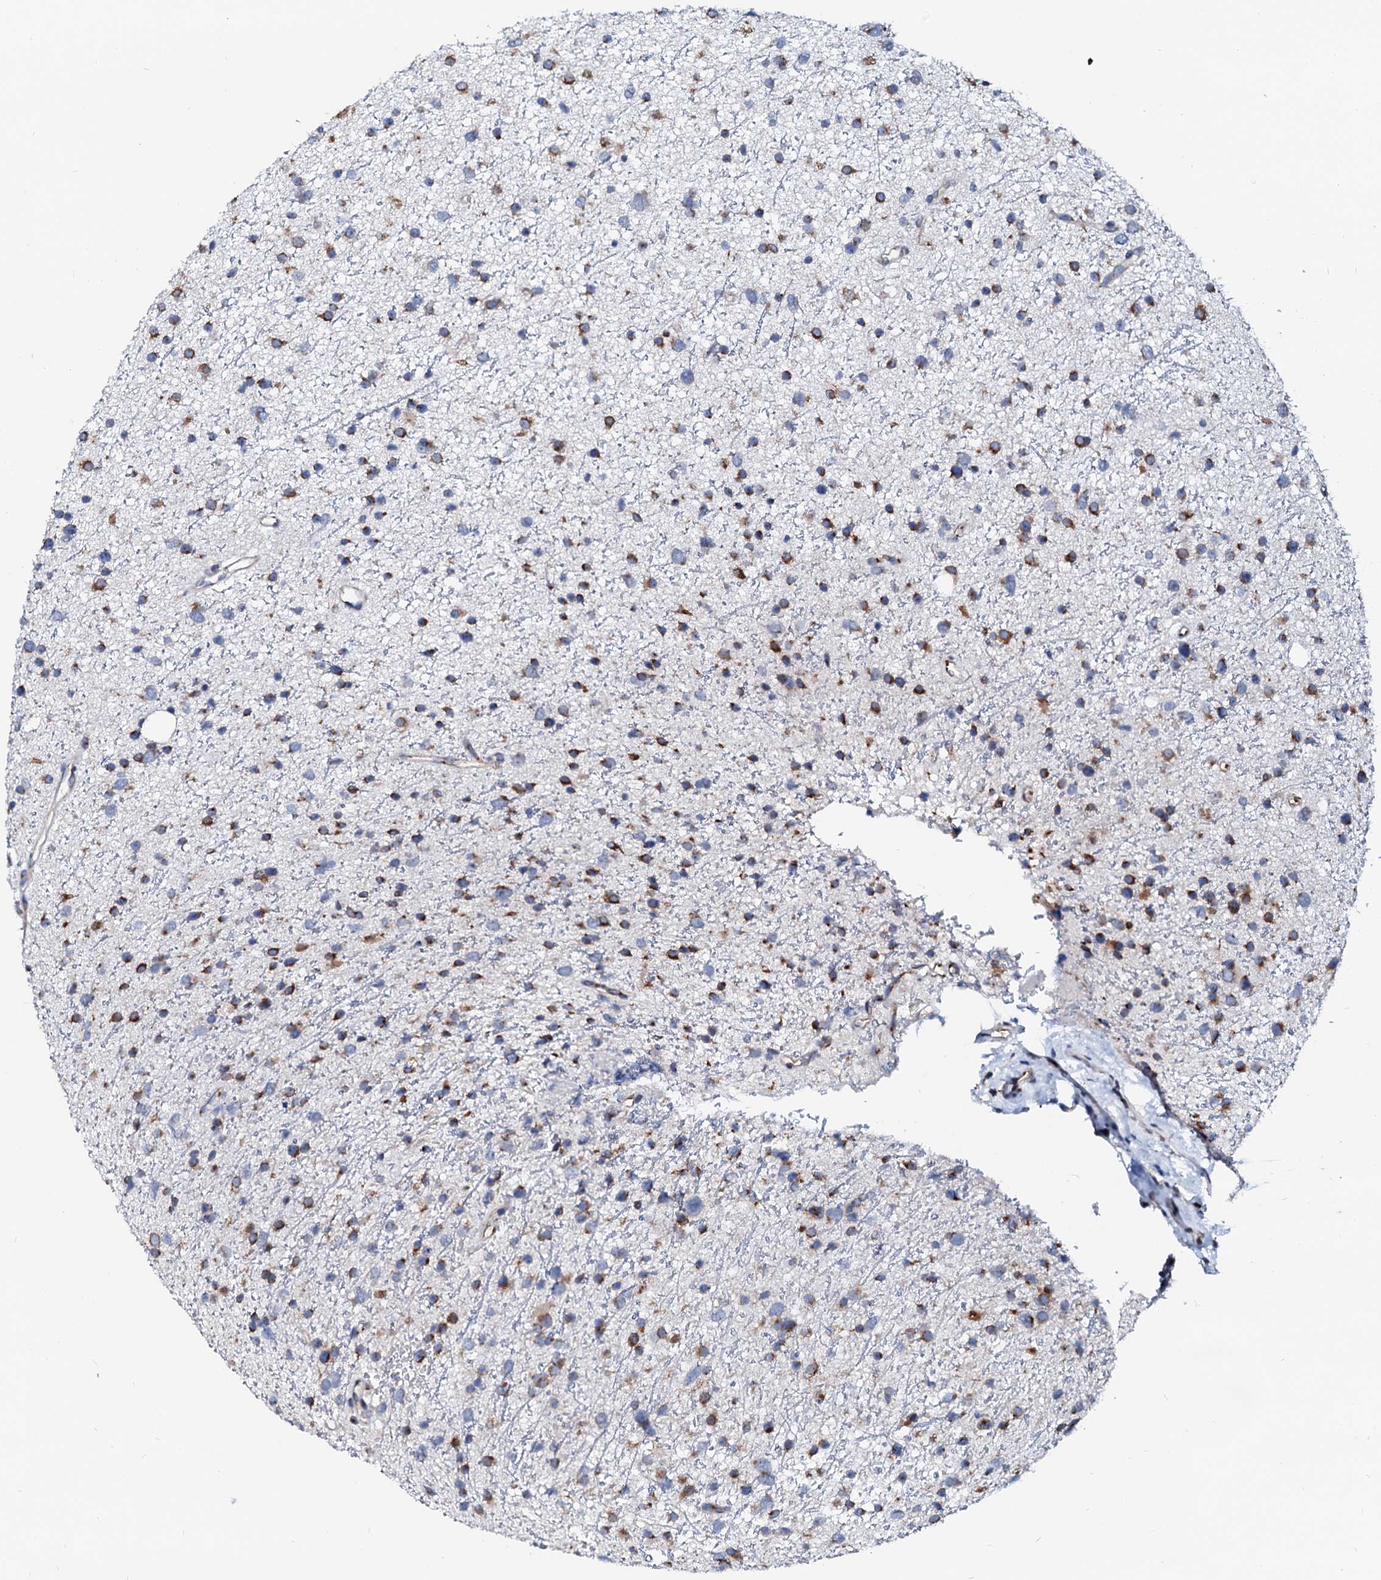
{"staining": {"intensity": "strong", "quantity": ">75%", "location": "cytoplasmic/membranous"}, "tissue": "glioma", "cell_type": "Tumor cells", "image_type": "cancer", "snomed": [{"axis": "morphology", "description": "Glioma, malignant, Low grade"}, {"axis": "topography", "description": "Cerebral cortex"}], "caption": "Protein expression analysis of human glioma reveals strong cytoplasmic/membranous staining in approximately >75% of tumor cells. (DAB = brown stain, brightfield microscopy at high magnification).", "gene": "LMAN1", "patient": {"sex": "female", "age": 39}}